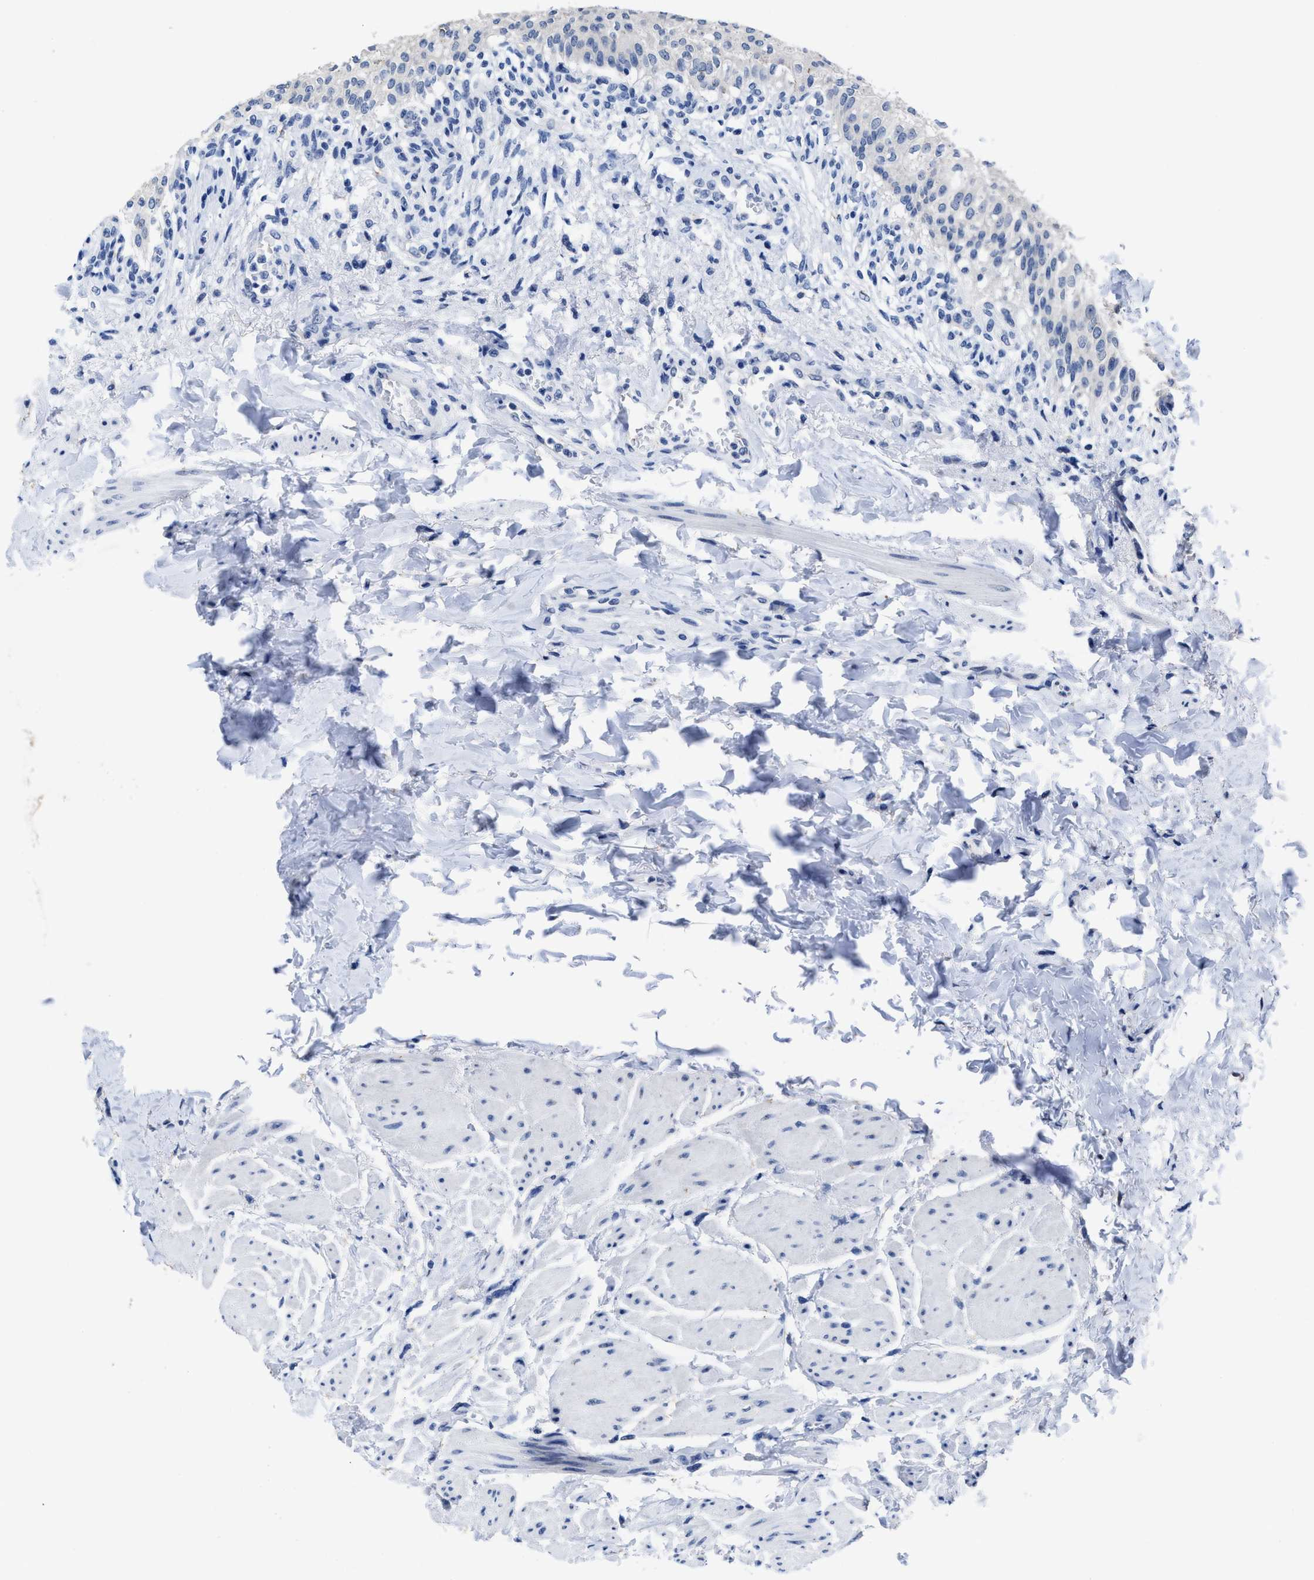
{"staining": {"intensity": "negative", "quantity": "none", "location": "none"}, "tissue": "urinary bladder", "cell_type": "Urothelial cells", "image_type": "normal", "snomed": [{"axis": "morphology", "description": "Normal tissue, NOS"}, {"axis": "topography", "description": "Urinary bladder"}], "caption": "Urothelial cells are negative for protein expression in benign human urinary bladder. (Stains: DAB (3,3'-diaminobenzidine) immunohistochemistry with hematoxylin counter stain, Microscopy: brightfield microscopy at high magnification).", "gene": "HOOK1", "patient": {"sex": "female", "age": 60}}